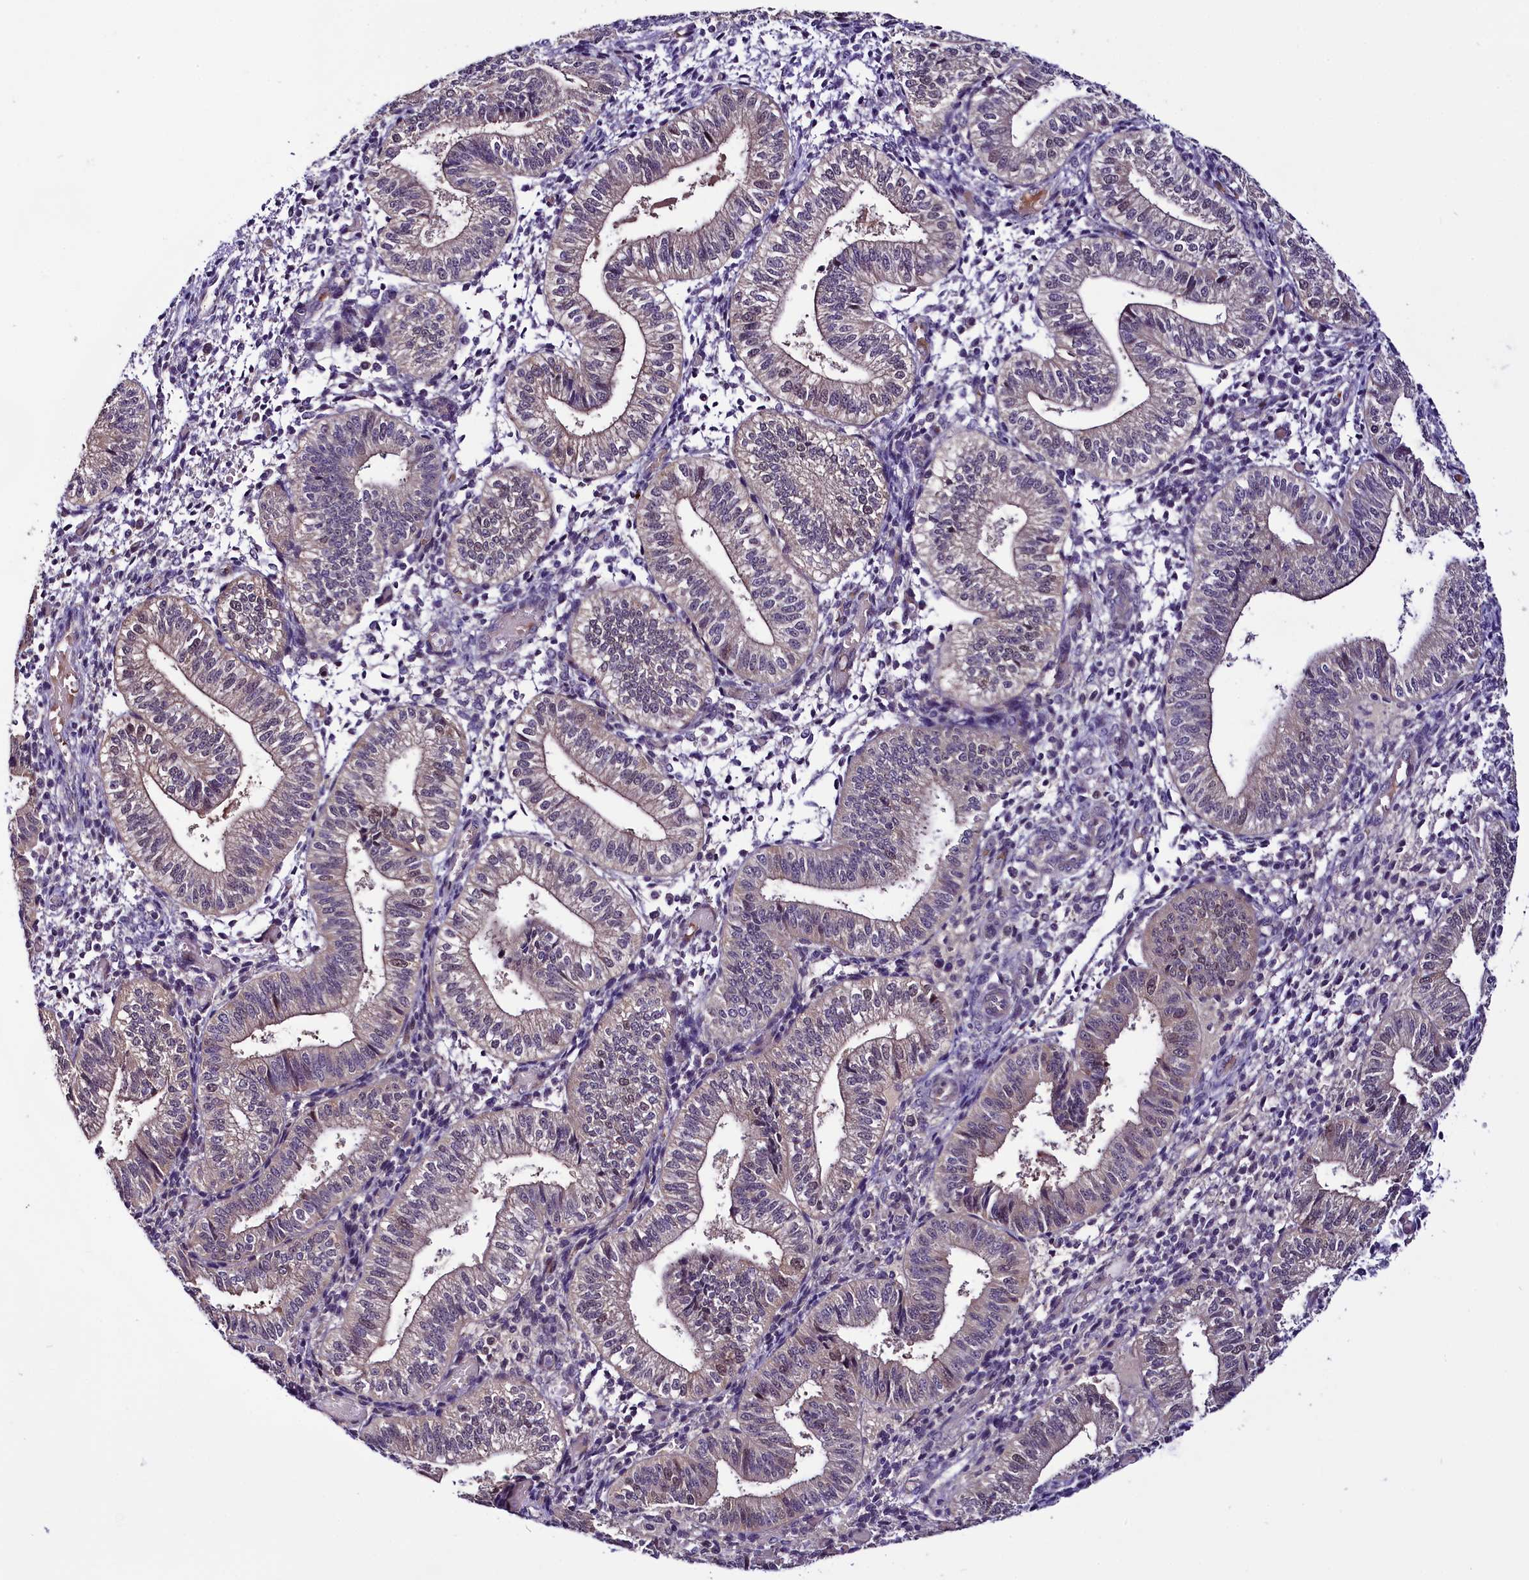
{"staining": {"intensity": "weak", "quantity": "<25%", "location": "cytoplasmic/membranous"}, "tissue": "endometrium", "cell_type": "Cells in endometrial stroma", "image_type": "normal", "snomed": [{"axis": "morphology", "description": "Normal tissue, NOS"}, {"axis": "topography", "description": "Endometrium"}], "caption": "Immunohistochemistry (IHC) micrograph of unremarkable endometrium: human endometrium stained with DAB (3,3'-diaminobenzidine) reveals no significant protein expression in cells in endometrial stroma.", "gene": "C9orf40", "patient": {"sex": "female", "age": 34}}